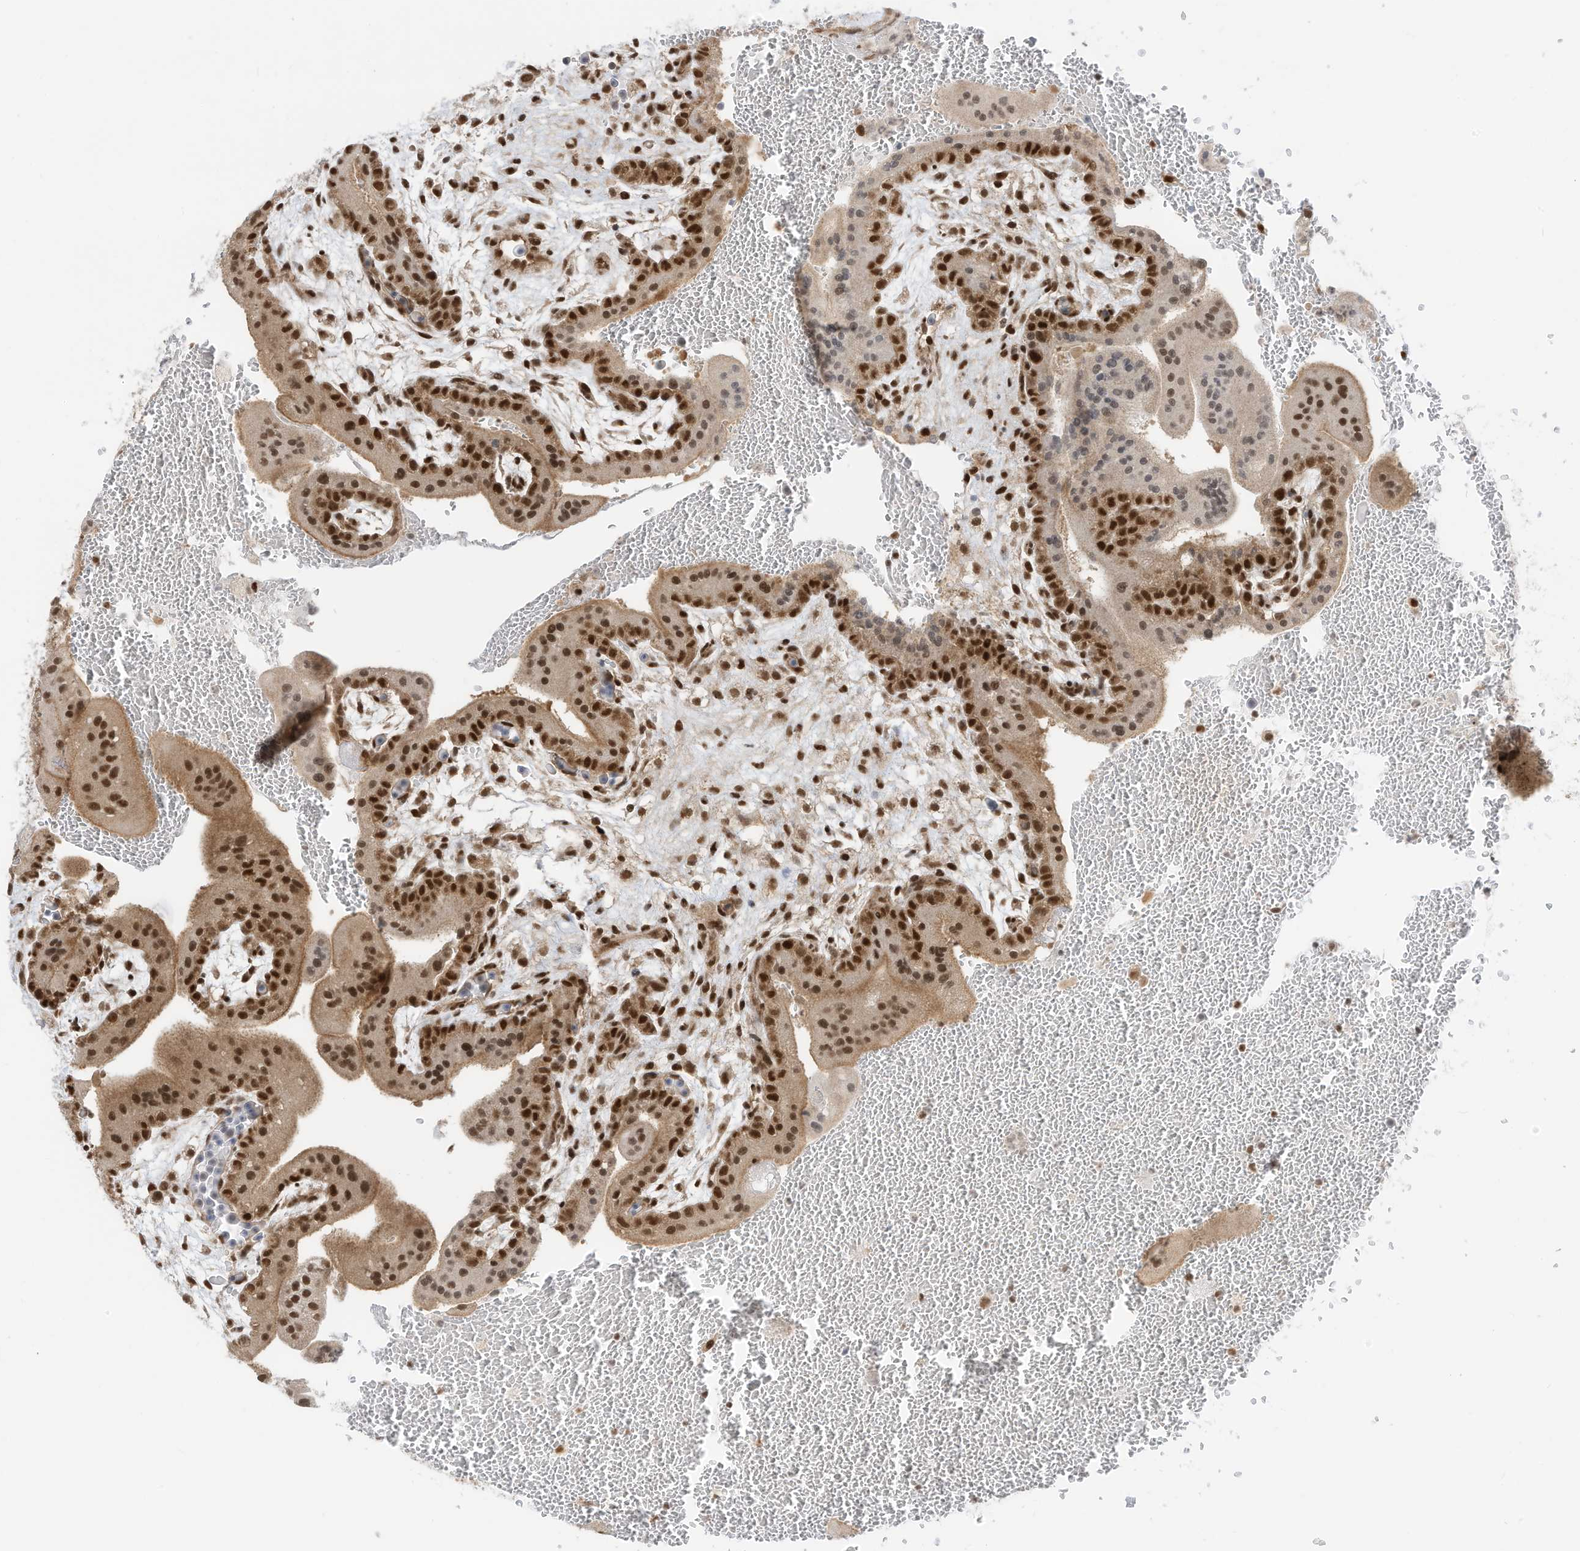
{"staining": {"intensity": "strong", "quantity": "25%-75%", "location": "cytoplasmic/membranous,nuclear"}, "tissue": "placenta", "cell_type": "Trophoblastic cells", "image_type": "normal", "snomed": [{"axis": "morphology", "description": "Normal tissue, NOS"}, {"axis": "topography", "description": "Placenta"}], "caption": "A high-resolution micrograph shows immunohistochemistry staining of normal placenta, which demonstrates strong cytoplasmic/membranous,nuclear expression in about 25%-75% of trophoblastic cells. Nuclei are stained in blue.", "gene": "AURKAIP1", "patient": {"sex": "female", "age": 35}}